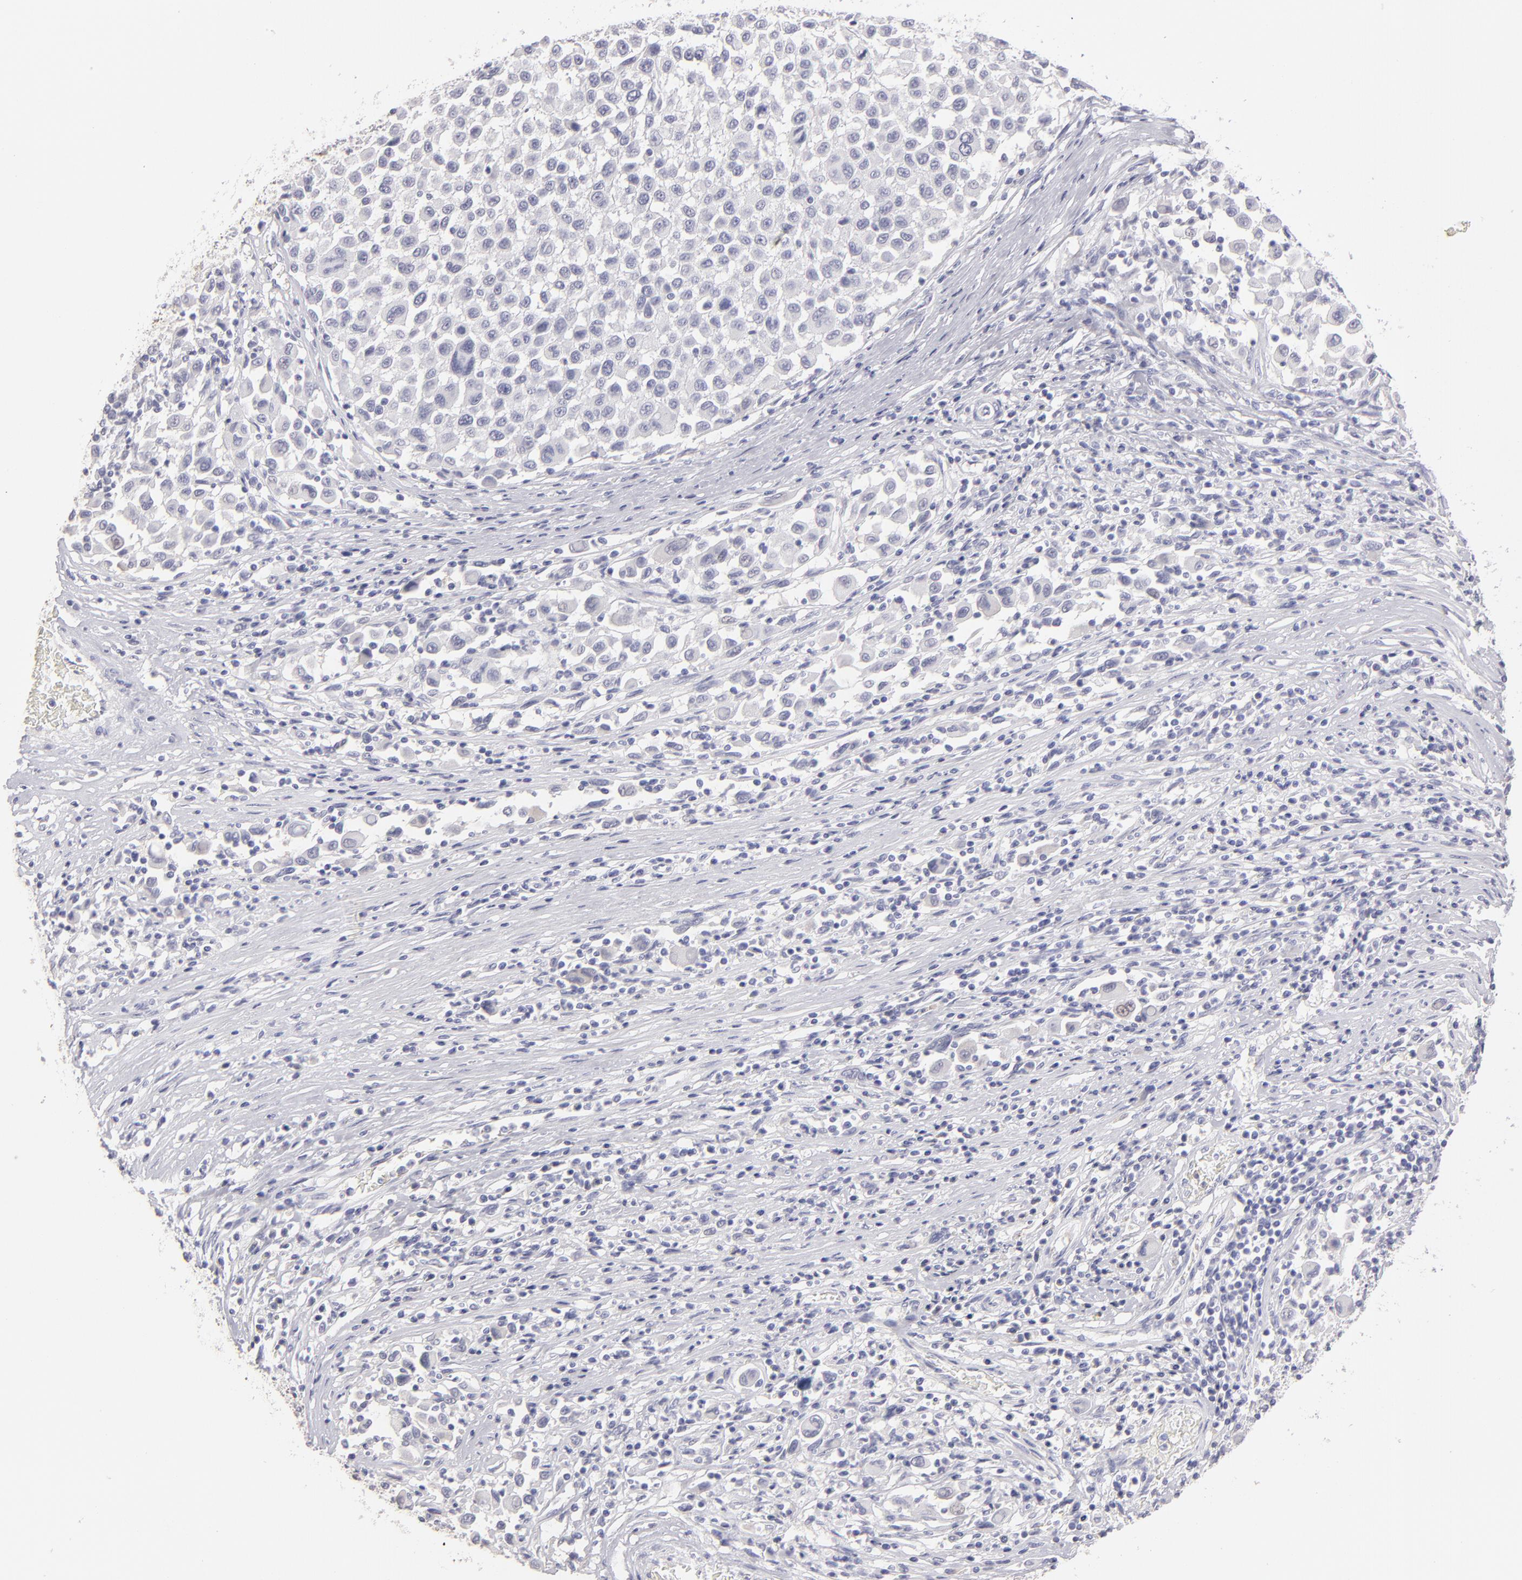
{"staining": {"intensity": "negative", "quantity": "none", "location": "none"}, "tissue": "melanoma", "cell_type": "Tumor cells", "image_type": "cancer", "snomed": [{"axis": "morphology", "description": "Malignant melanoma, Metastatic site"}, {"axis": "topography", "description": "Lymph node"}], "caption": "Tumor cells show no significant staining in melanoma.", "gene": "ABCC4", "patient": {"sex": "male", "age": 61}}